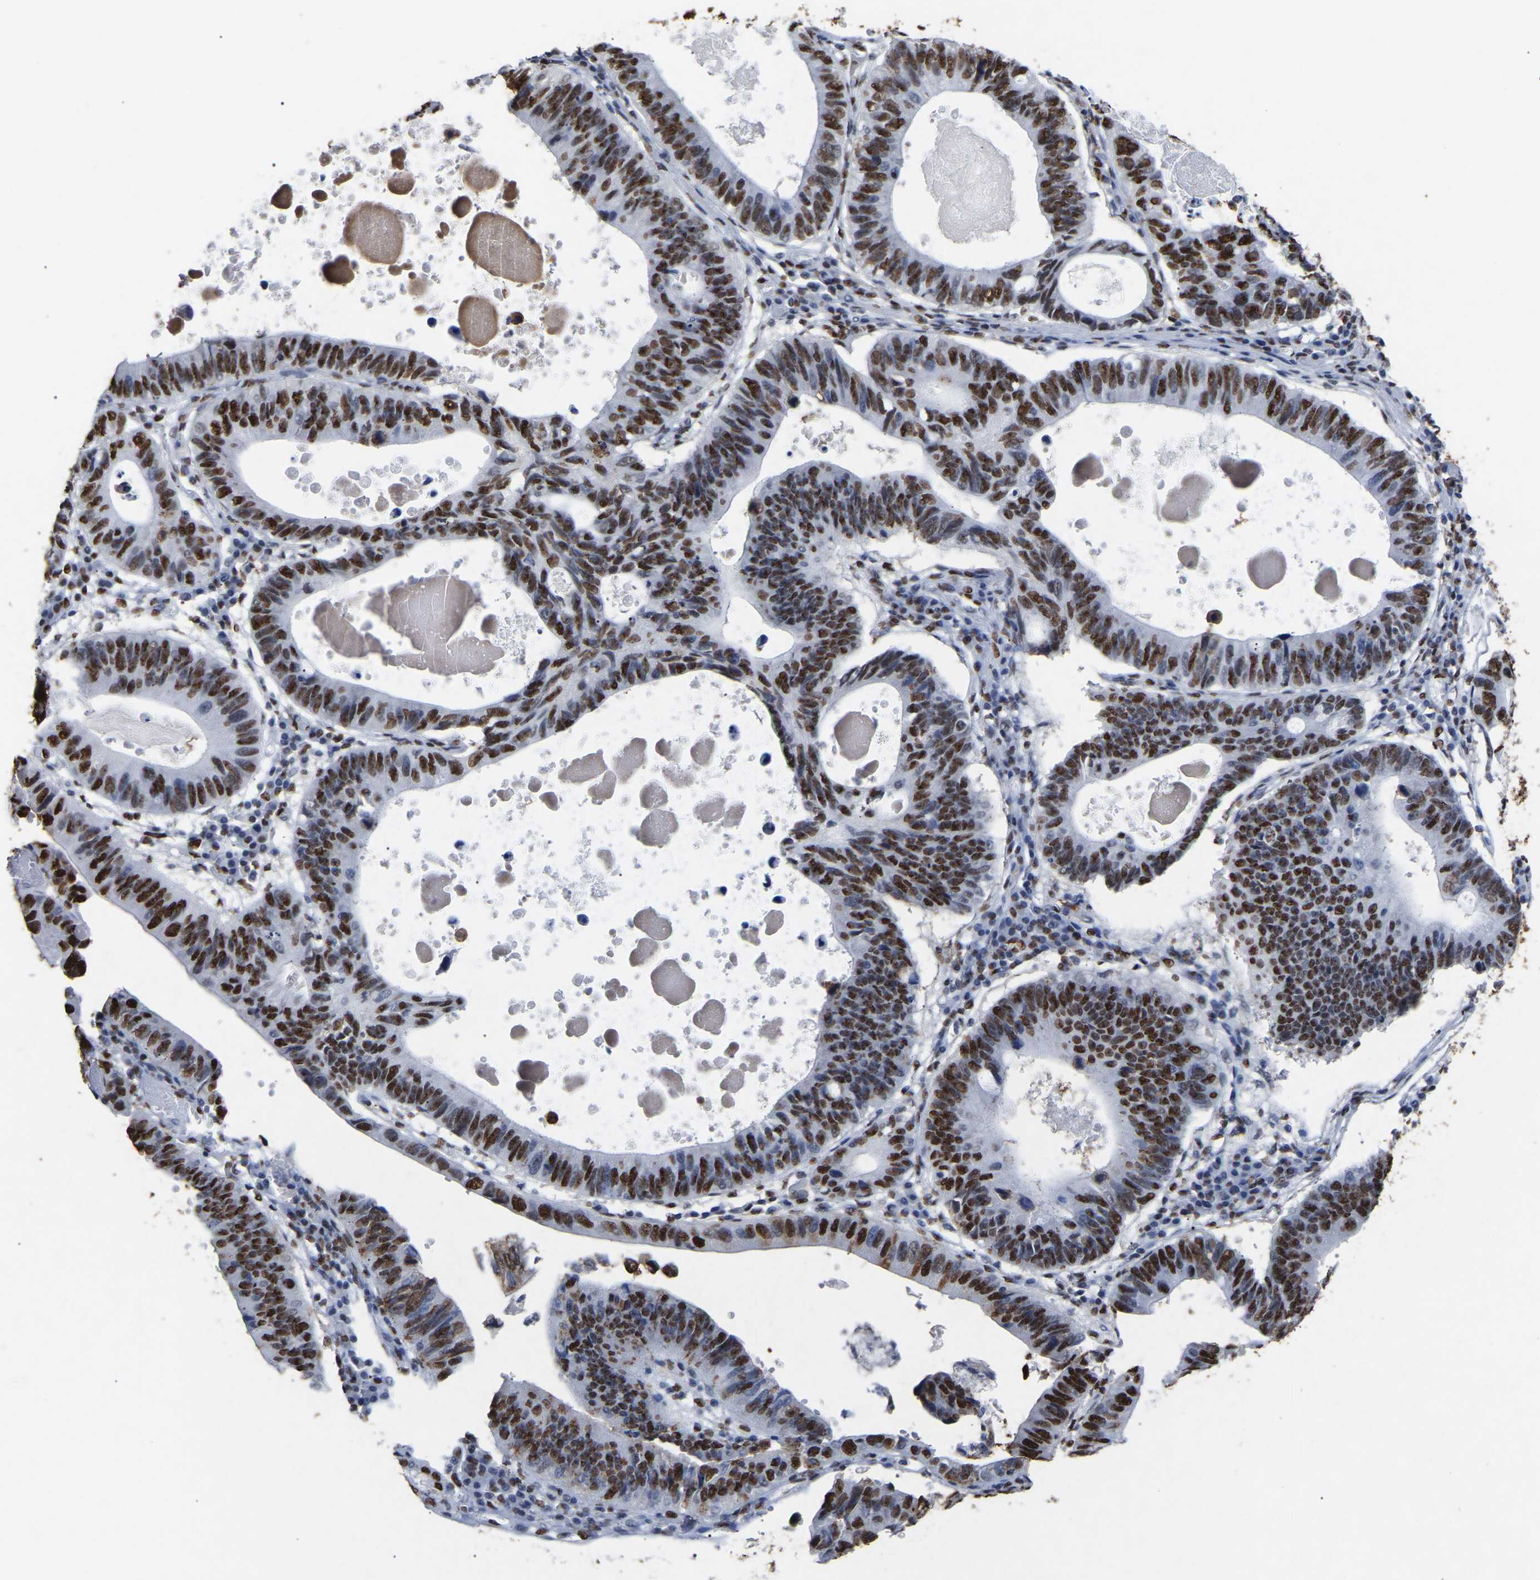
{"staining": {"intensity": "strong", "quantity": ">75%", "location": "nuclear"}, "tissue": "stomach cancer", "cell_type": "Tumor cells", "image_type": "cancer", "snomed": [{"axis": "morphology", "description": "Adenocarcinoma, NOS"}, {"axis": "topography", "description": "Stomach"}], "caption": "Adenocarcinoma (stomach) stained for a protein (brown) shows strong nuclear positive staining in approximately >75% of tumor cells.", "gene": "RBL2", "patient": {"sex": "male", "age": 59}}